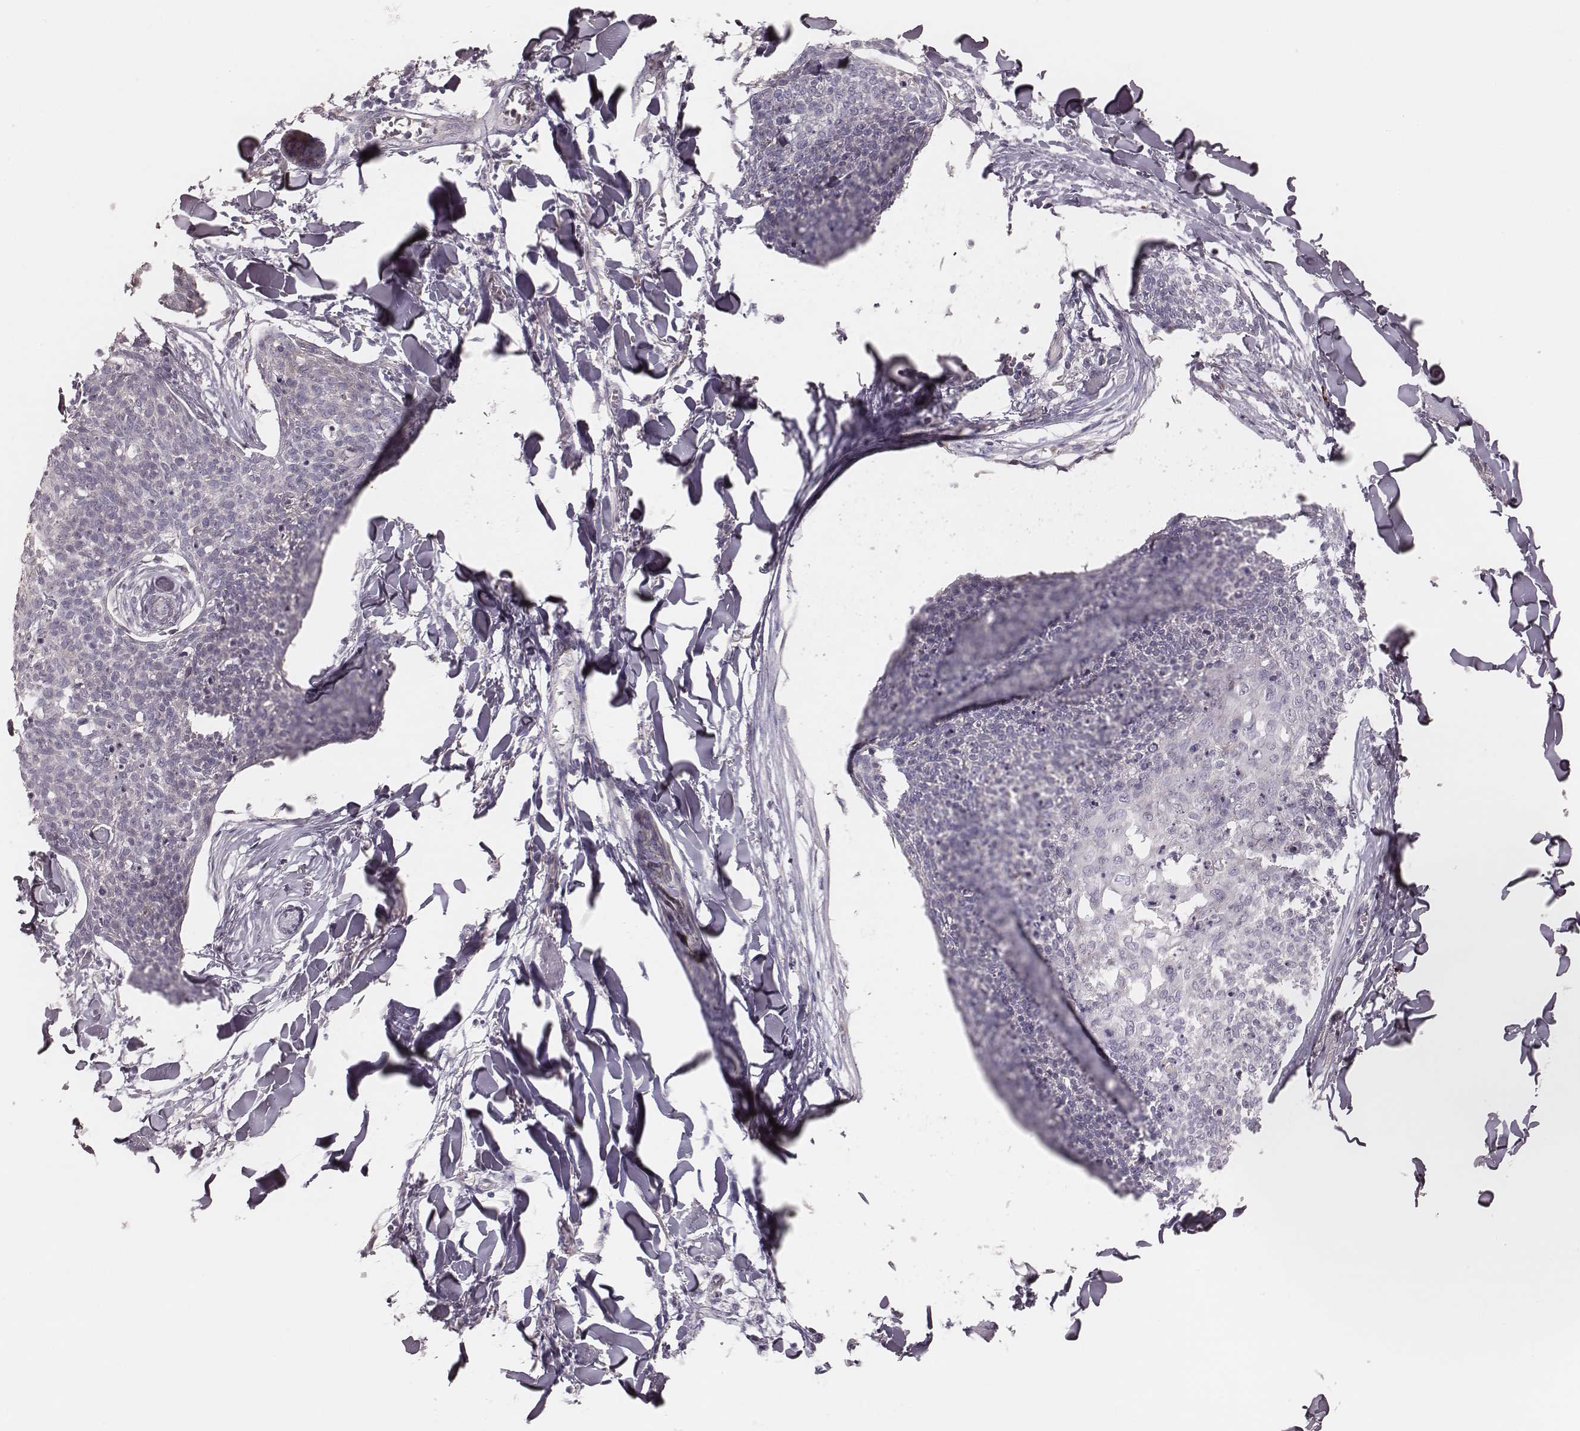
{"staining": {"intensity": "negative", "quantity": "none", "location": "none"}, "tissue": "skin cancer", "cell_type": "Tumor cells", "image_type": "cancer", "snomed": [{"axis": "morphology", "description": "Squamous cell carcinoma, NOS"}, {"axis": "topography", "description": "Skin"}, {"axis": "topography", "description": "Vulva"}], "caption": "The immunohistochemistry (IHC) photomicrograph has no significant positivity in tumor cells of squamous cell carcinoma (skin) tissue.", "gene": "KIF5C", "patient": {"sex": "female", "age": 75}}